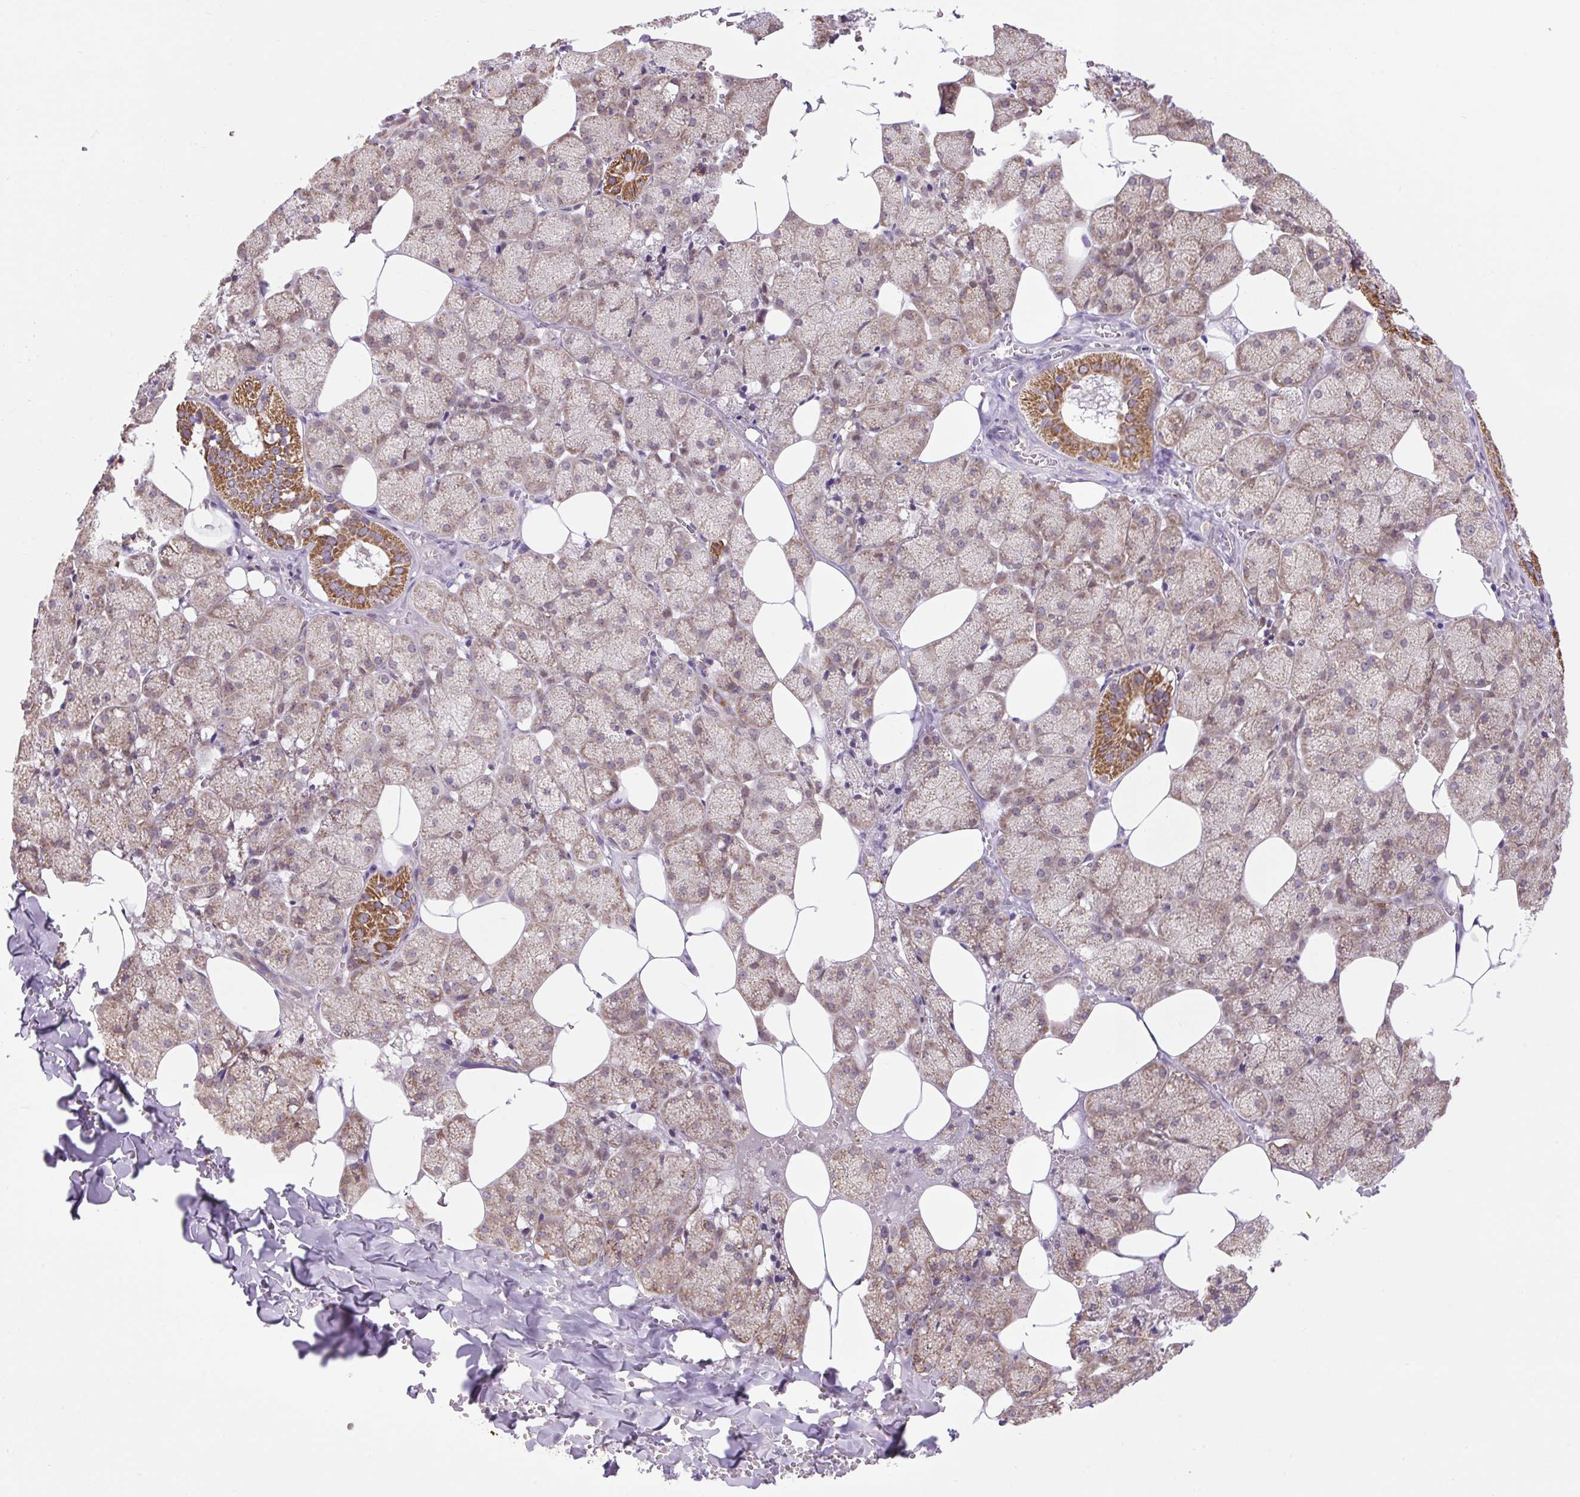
{"staining": {"intensity": "moderate", "quantity": ">75%", "location": "cytoplasmic/membranous,nuclear"}, "tissue": "salivary gland", "cell_type": "Glandular cells", "image_type": "normal", "snomed": [{"axis": "morphology", "description": "Normal tissue, NOS"}, {"axis": "topography", "description": "Salivary gland"}, {"axis": "topography", "description": "Peripheral nerve tissue"}], "caption": "Salivary gland stained for a protein reveals moderate cytoplasmic/membranous,nuclear positivity in glandular cells. The staining was performed using DAB (3,3'-diaminobenzidine) to visualize the protein expression in brown, while the nuclei were stained in blue with hematoxylin (Magnification: 20x).", "gene": "SCO2", "patient": {"sex": "male", "age": 38}}